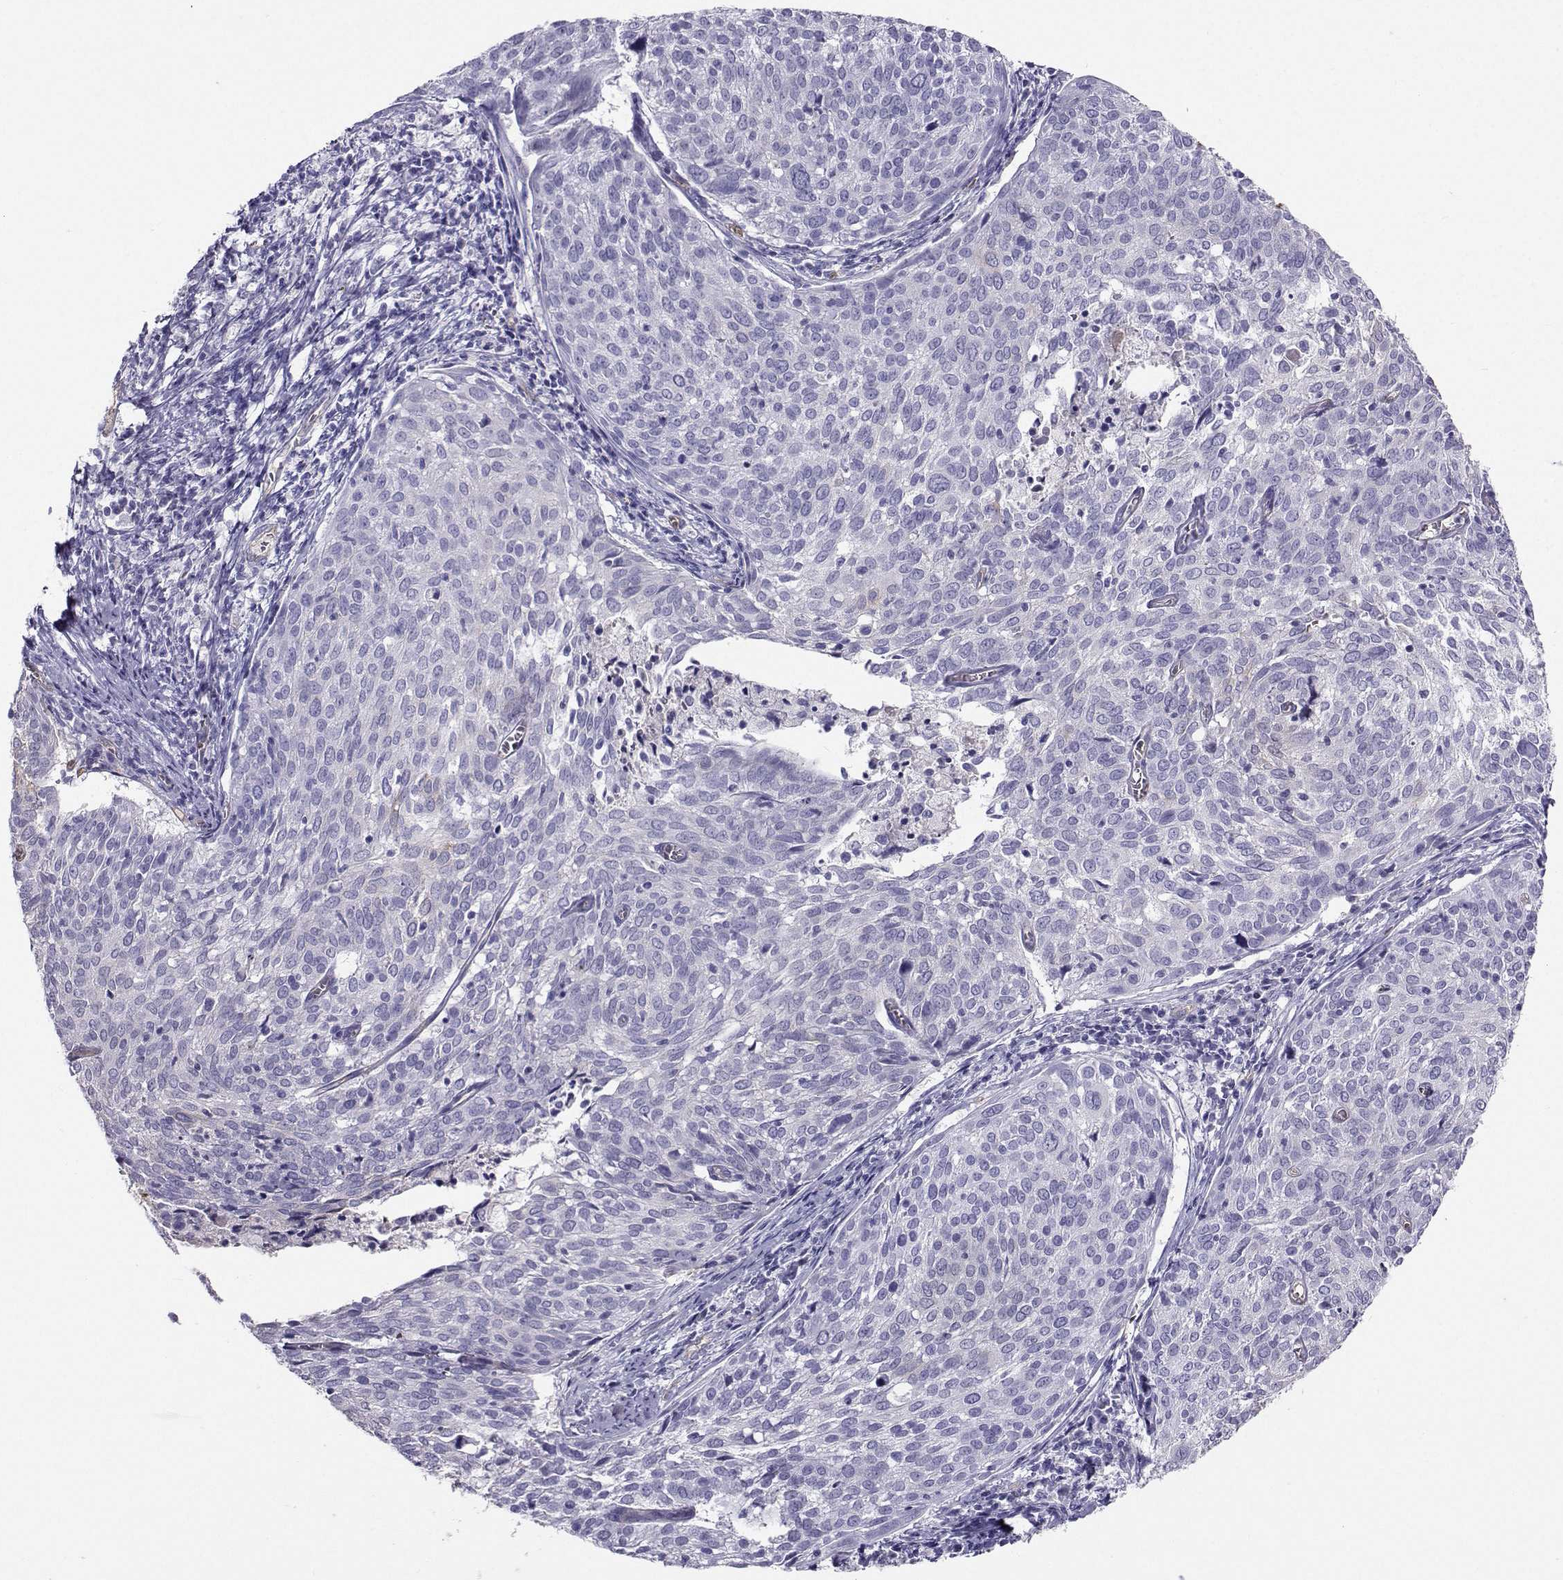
{"staining": {"intensity": "negative", "quantity": "none", "location": "none"}, "tissue": "cervical cancer", "cell_type": "Tumor cells", "image_type": "cancer", "snomed": [{"axis": "morphology", "description": "Squamous cell carcinoma, NOS"}, {"axis": "topography", "description": "Cervix"}], "caption": "Immunohistochemistry (IHC) histopathology image of human squamous cell carcinoma (cervical) stained for a protein (brown), which shows no positivity in tumor cells.", "gene": "CLUL1", "patient": {"sex": "female", "age": 39}}